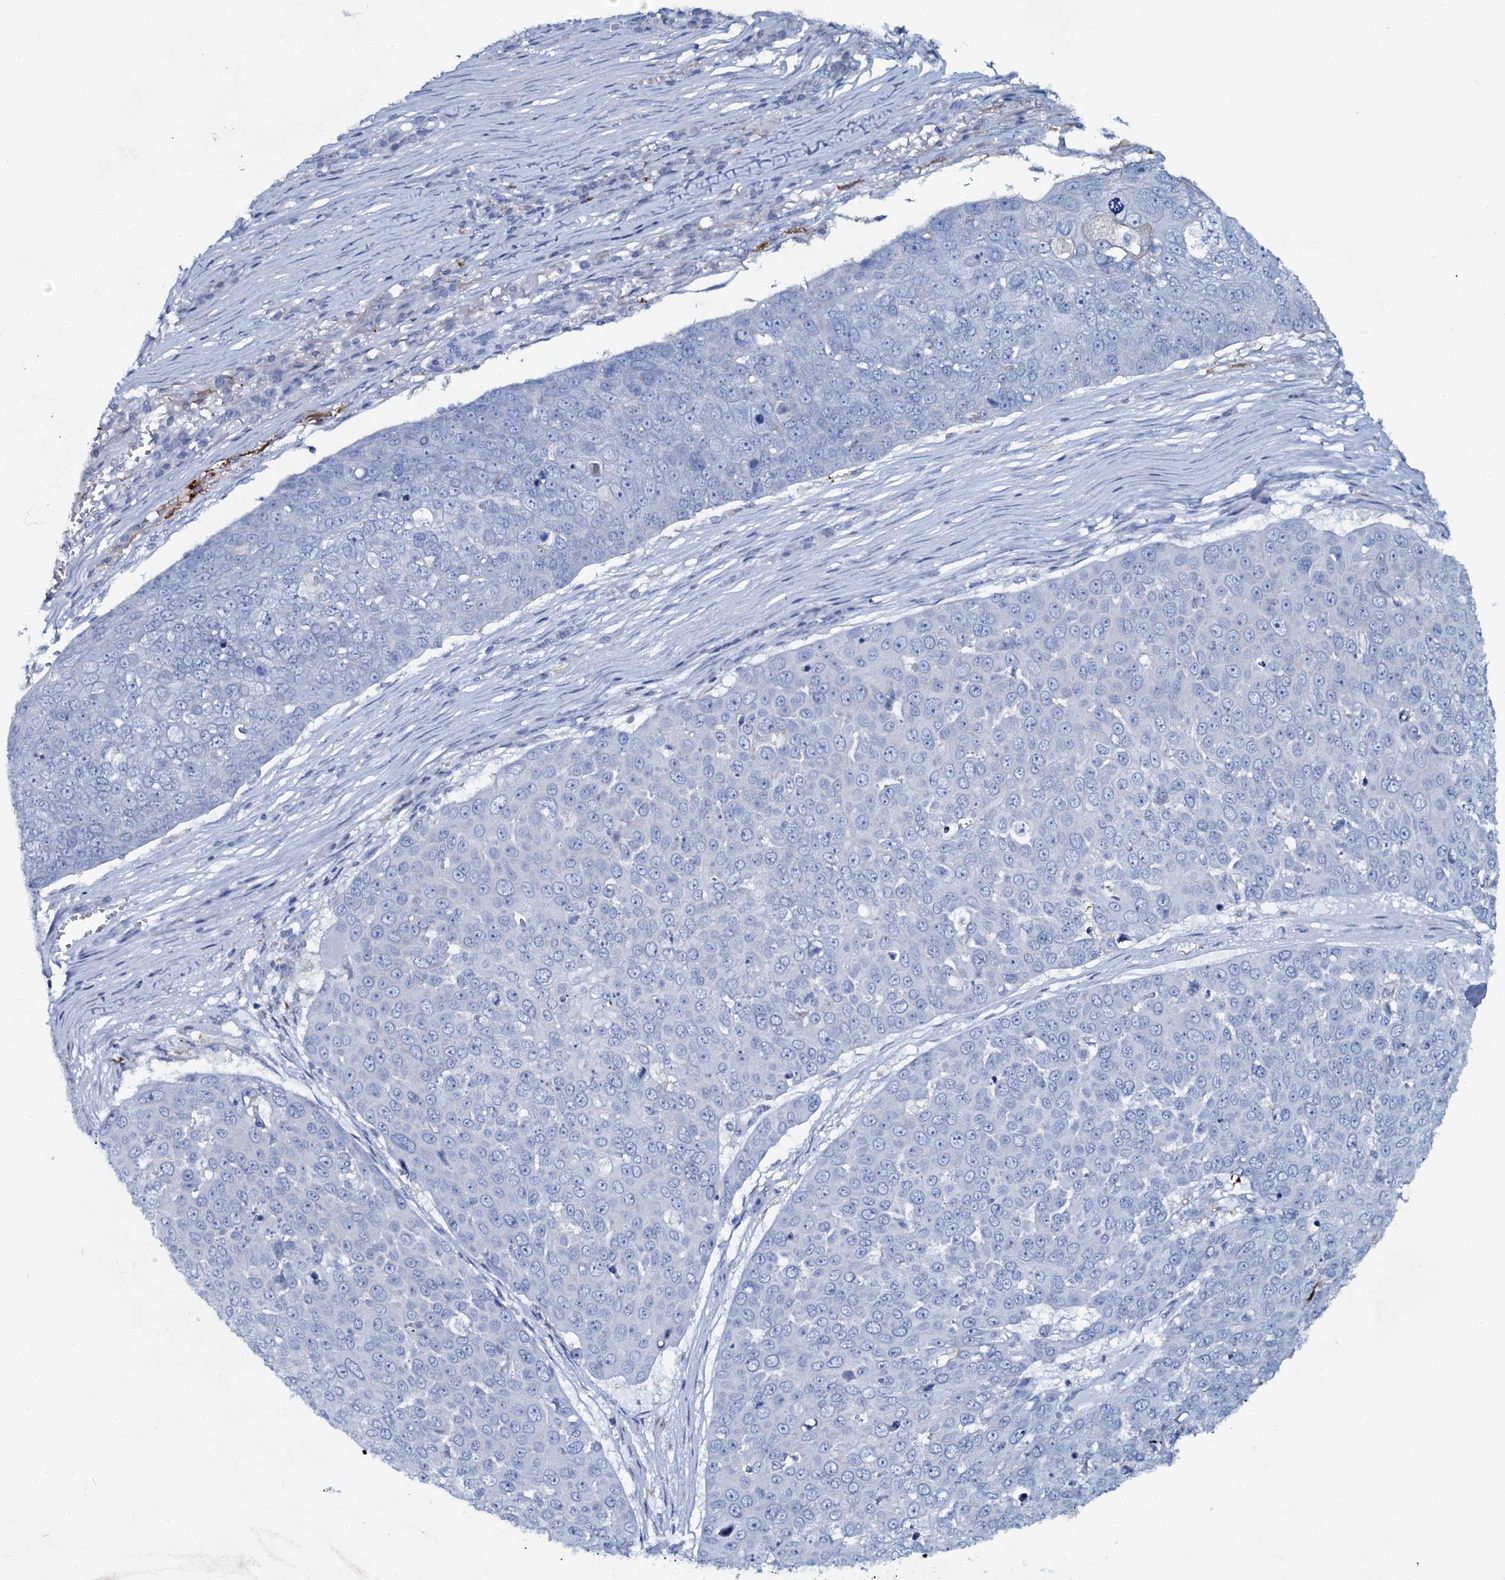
{"staining": {"intensity": "negative", "quantity": "none", "location": "none"}, "tissue": "skin cancer", "cell_type": "Tumor cells", "image_type": "cancer", "snomed": [{"axis": "morphology", "description": "Squamous cell carcinoma, NOS"}, {"axis": "topography", "description": "Skin"}], "caption": "A high-resolution photomicrograph shows immunohistochemistry (IHC) staining of skin cancer (squamous cell carcinoma), which demonstrates no significant expression in tumor cells. (Stains: DAB (3,3'-diaminobenzidine) immunohistochemistry (IHC) with hematoxylin counter stain, Microscopy: brightfield microscopy at high magnification).", "gene": "SLC4A7", "patient": {"sex": "male", "age": 71}}